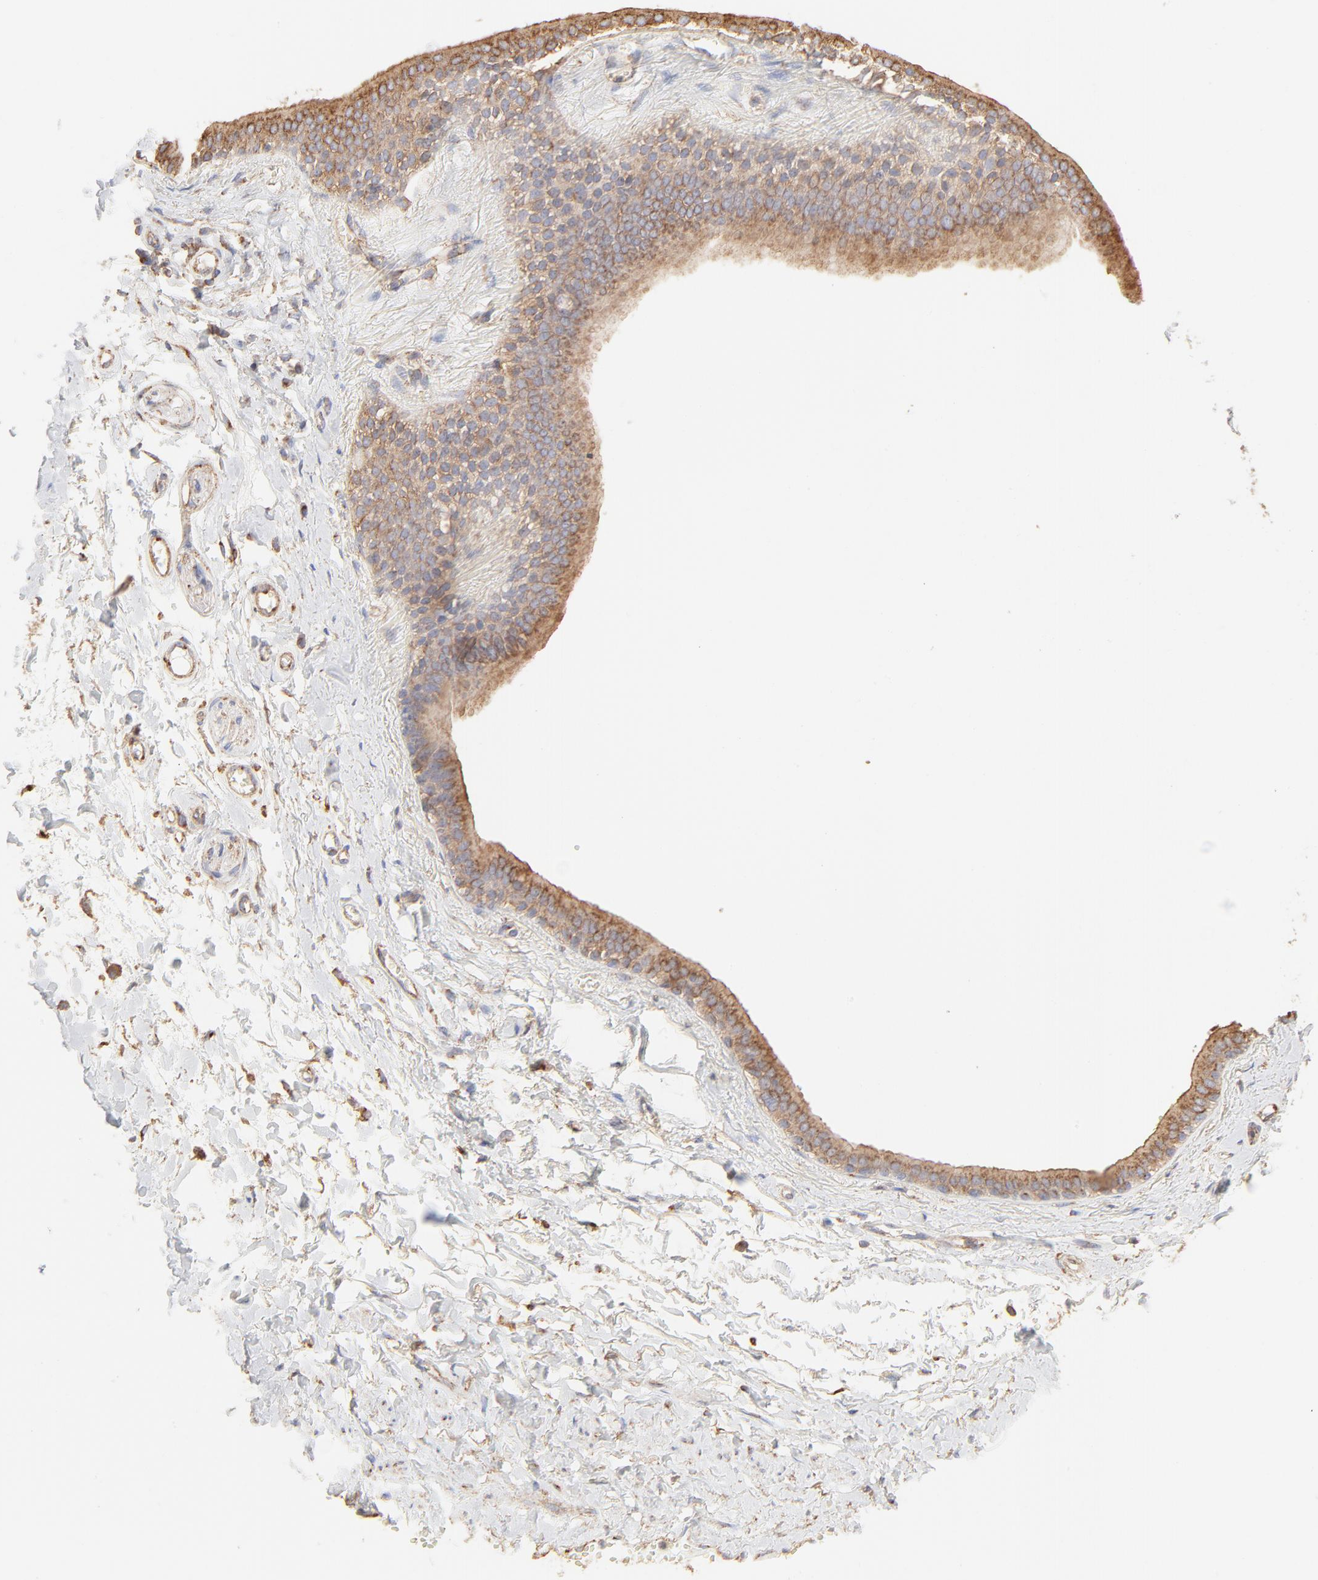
{"staining": {"intensity": "weak", "quantity": ">75%", "location": "cytoplasmic/membranous"}, "tissue": "adipose tissue", "cell_type": "Adipocytes", "image_type": "normal", "snomed": [{"axis": "morphology", "description": "Normal tissue, NOS"}, {"axis": "morphology", "description": "Inflammation, NOS"}, {"axis": "topography", "description": "Salivary gland"}, {"axis": "topography", "description": "Peripheral nerve tissue"}], "caption": "Adipocytes show low levels of weak cytoplasmic/membranous expression in approximately >75% of cells in normal human adipose tissue.", "gene": "CLTB", "patient": {"sex": "female", "age": 75}}